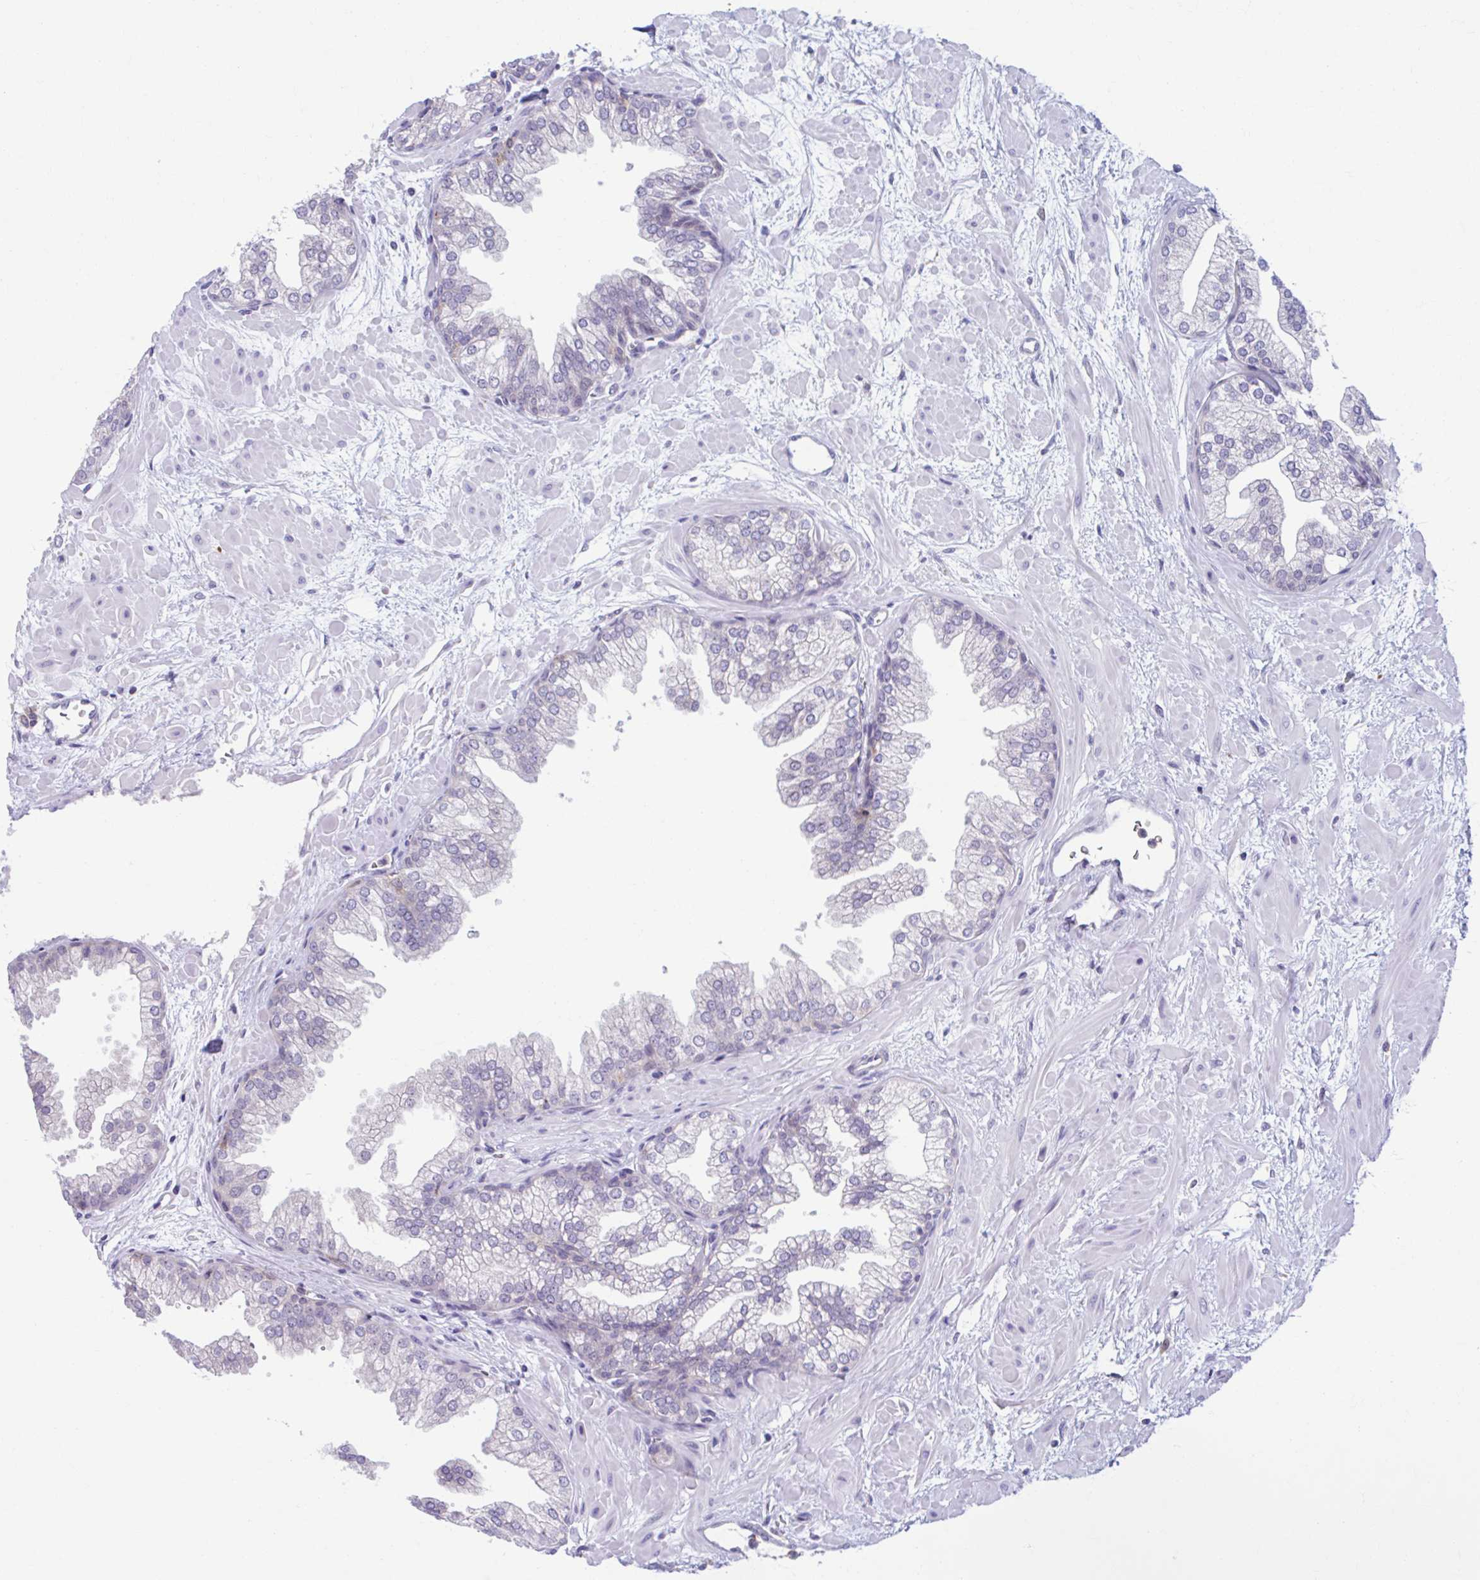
{"staining": {"intensity": "negative", "quantity": "none", "location": "none"}, "tissue": "prostate", "cell_type": "Glandular cells", "image_type": "normal", "snomed": [{"axis": "morphology", "description": "Normal tissue, NOS"}, {"axis": "topography", "description": "Prostate"}], "caption": "The histopathology image exhibits no significant expression in glandular cells of prostate. The staining is performed using DAB (3,3'-diaminobenzidine) brown chromogen with nuclei counter-stained in using hematoxylin.", "gene": "ADAT3", "patient": {"sex": "male", "age": 37}}